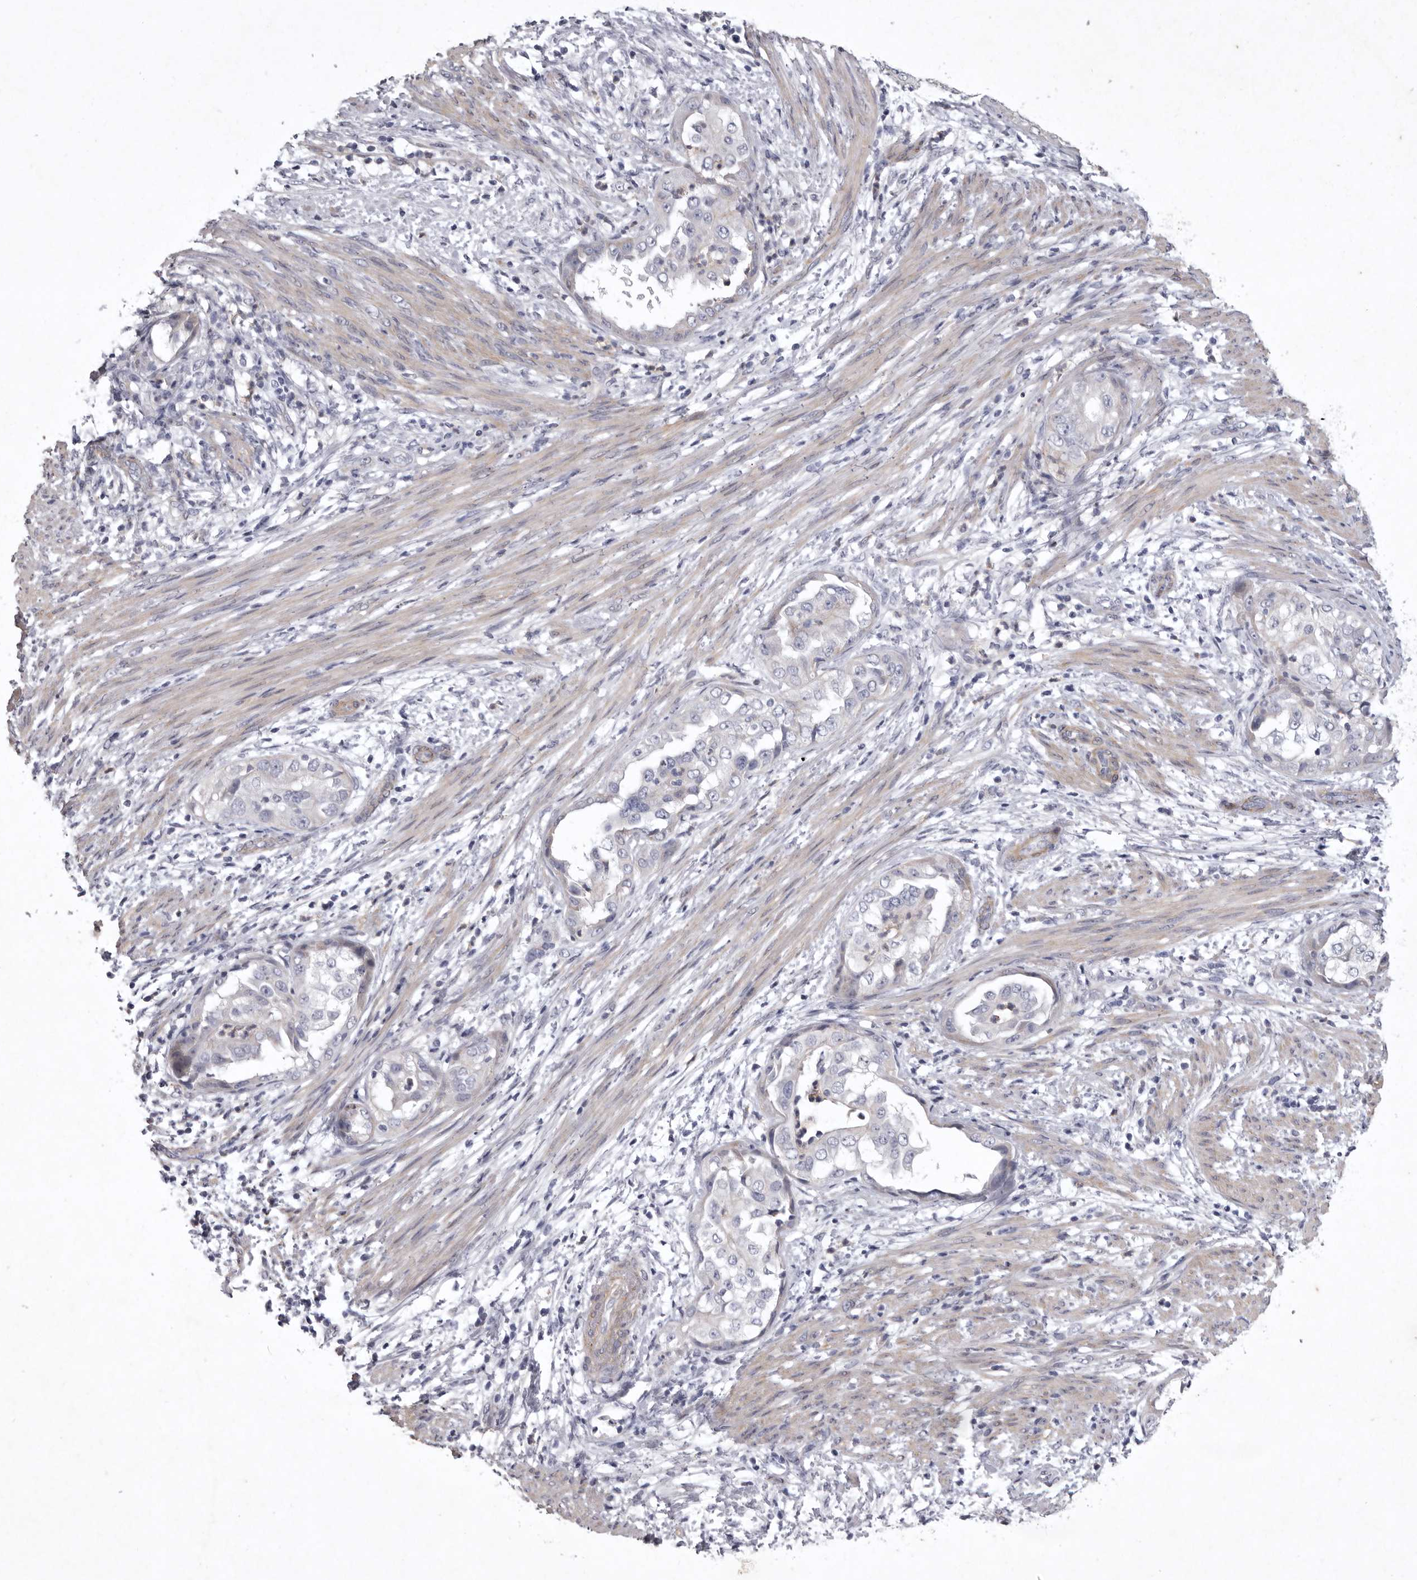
{"staining": {"intensity": "negative", "quantity": "none", "location": "none"}, "tissue": "endometrial cancer", "cell_type": "Tumor cells", "image_type": "cancer", "snomed": [{"axis": "morphology", "description": "Adenocarcinoma, NOS"}, {"axis": "topography", "description": "Endometrium"}], "caption": "Protein analysis of endometrial cancer (adenocarcinoma) displays no significant positivity in tumor cells.", "gene": "NKAIN4", "patient": {"sex": "female", "age": 85}}